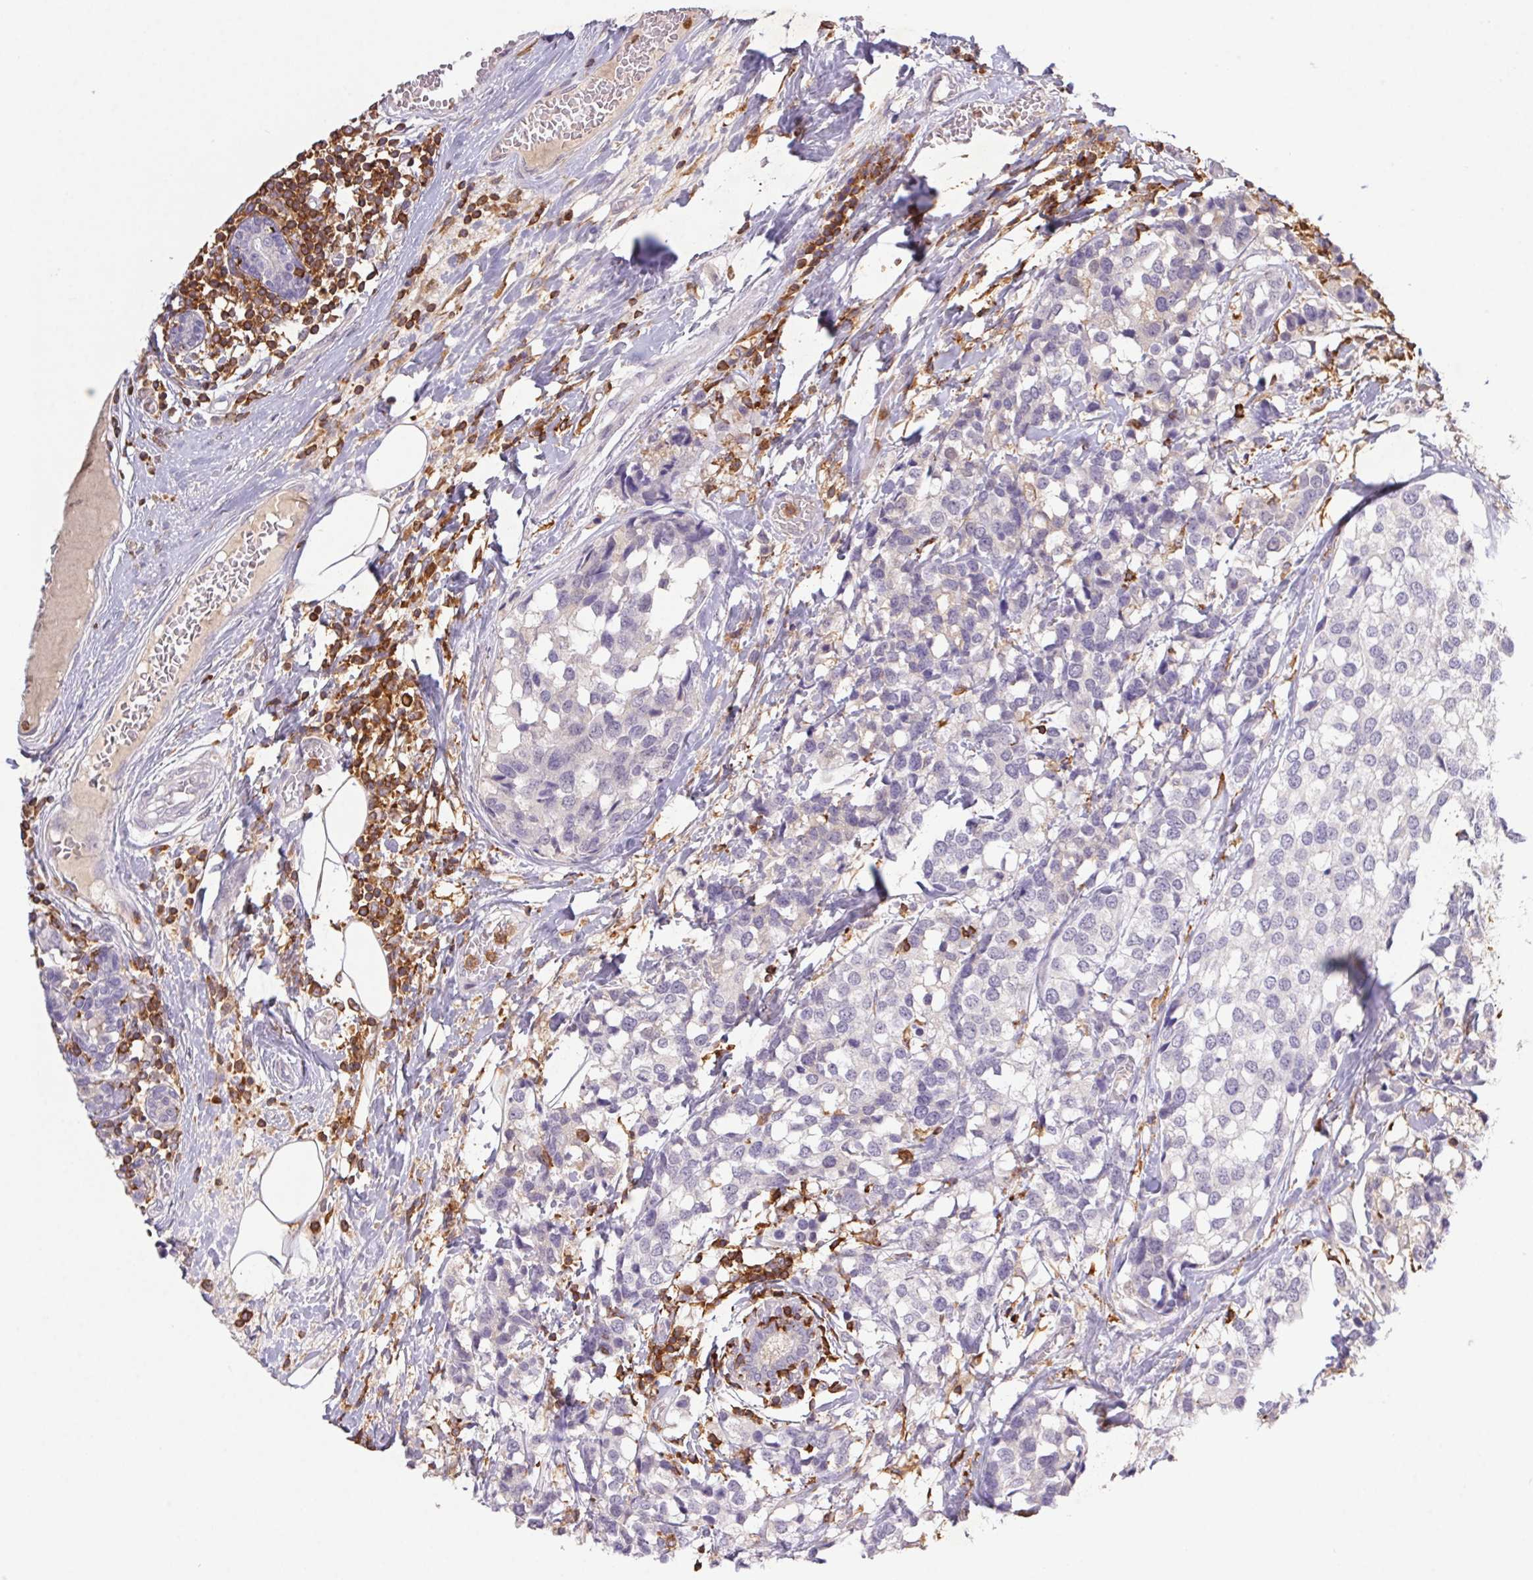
{"staining": {"intensity": "negative", "quantity": "none", "location": "none"}, "tissue": "breast cancer", "cell_type": "Tumor cells", "image_type": "cancer", "snomed": [{"axis": "morphology", "description": "Lobular carcinoma"}, {"axis": "topography", "description": "Breast"}], "caption": "Protein analysis of breast cancer (lobular carcinoma) exhibits no significant staining in tumor cells.", "gene": "APBB1IP", "patient": {"sex": "female", "age": 59}}